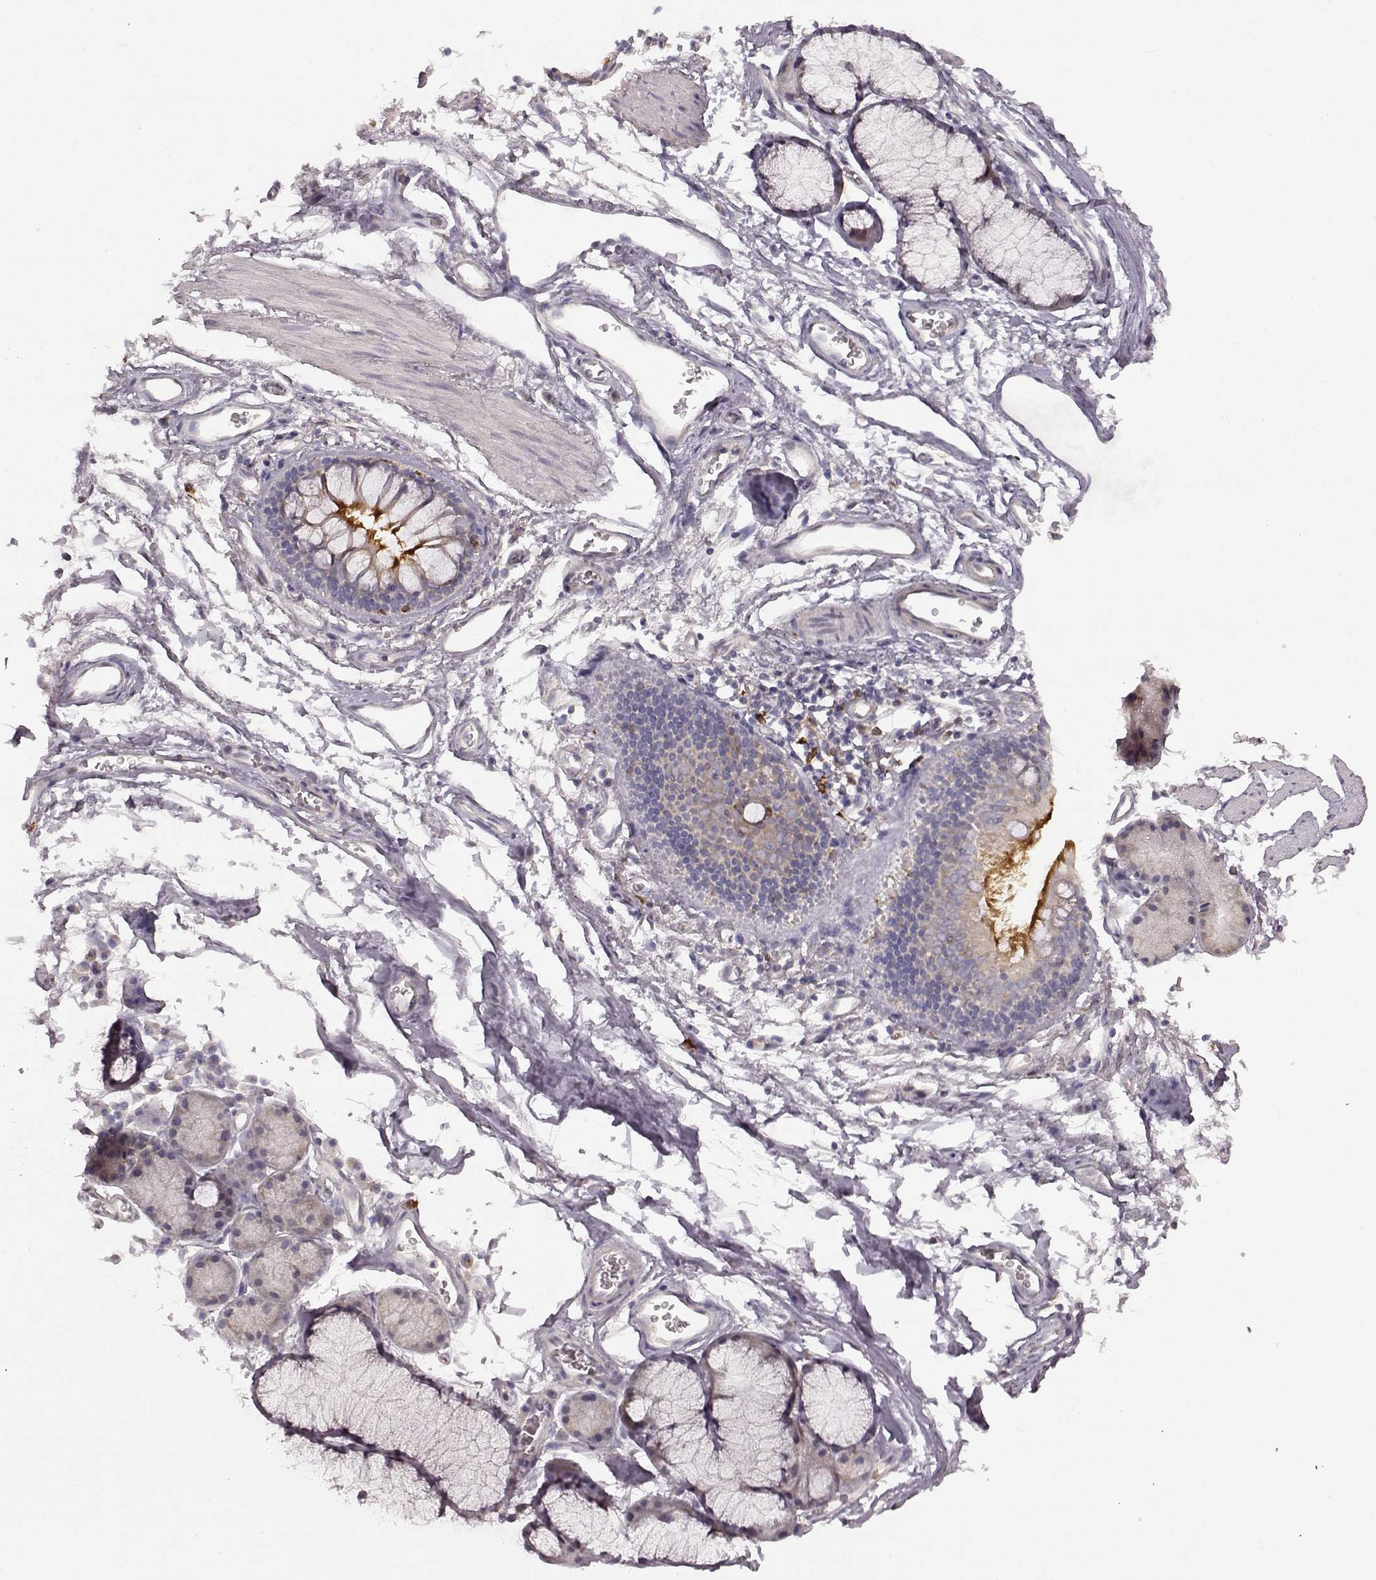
{"staining": {"intensity": "negative", "quantity": "none", "location": "none"}, "tissue": "soft tissue", "cell_type": "Chondrocytes", "image_type": "normal", "snomed": [{"axis": "morphology", "description": "Normal tissue, NOS"}, {"axis": "topography", "description": "Cartilage tissue"}, {"axis": "topography", "description": "Bronchus"}], "caption": "DAB (3,3'-diaminobenzidine) immunohistochemical staining of benign soft tissue shows no significant positivity in chondrocytes.", "gene": "SPAG17", "patient": {"sex": "female", "age": 79}}